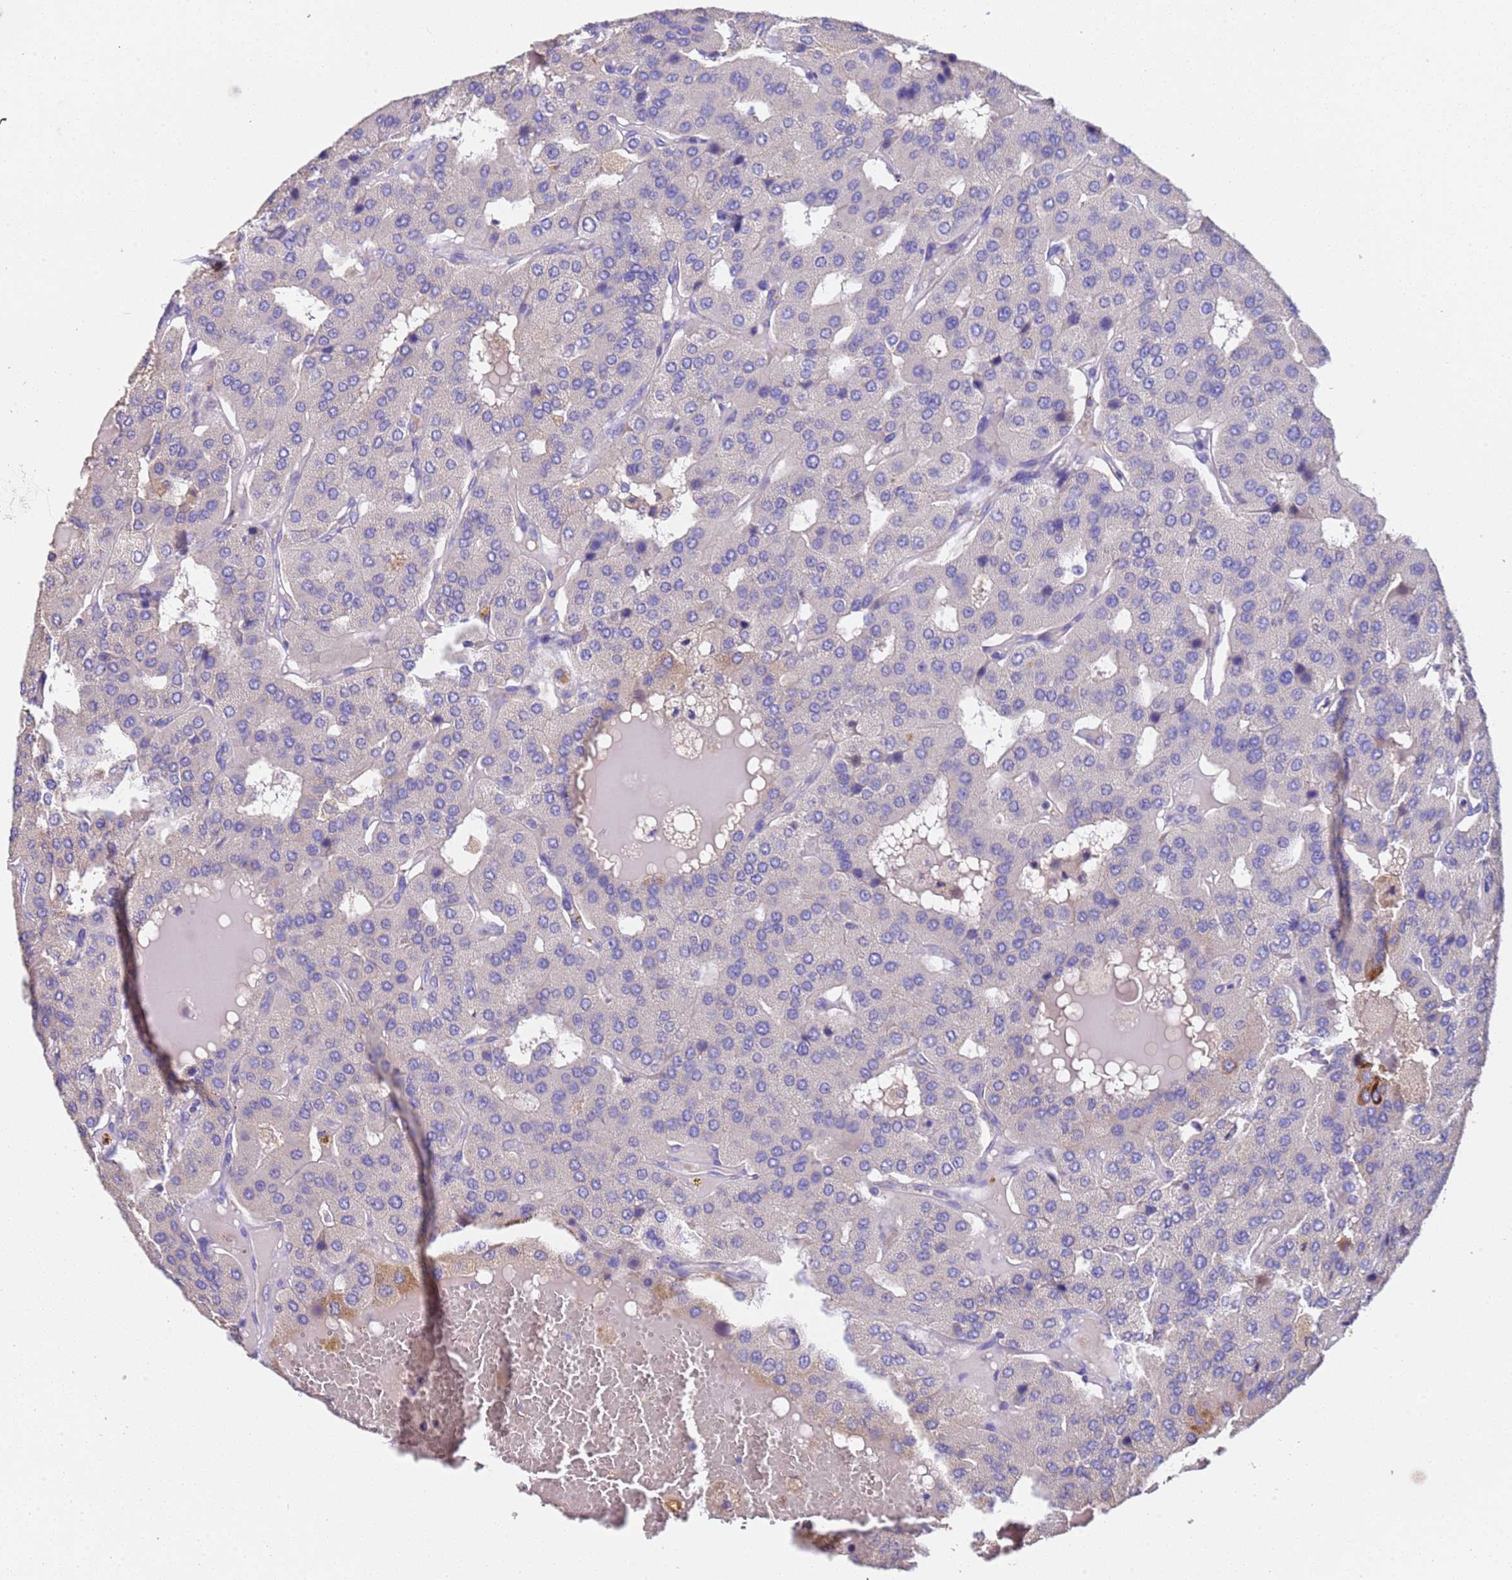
{"staining": {"intensity": "negative", "quantity": "none", "location": "none"}, "tissue": "parathyroid gland", "cell_type": "Glandular cells", "image_type": "normal", "snomed": [{"axis": "morphology", "description": "Normal tissue, NOS"}, {"axis": "morphology", "description": "Adenoma, NOS"}, {"axis": "topography", "description": "Parathyroid gland"}], "caption": "Protein analysis of unremarkable parathyroid gland shows no significant expression in glandular cells.", "gene": "SLC24A3", "patient": {"sex": "female", "age": 86}}